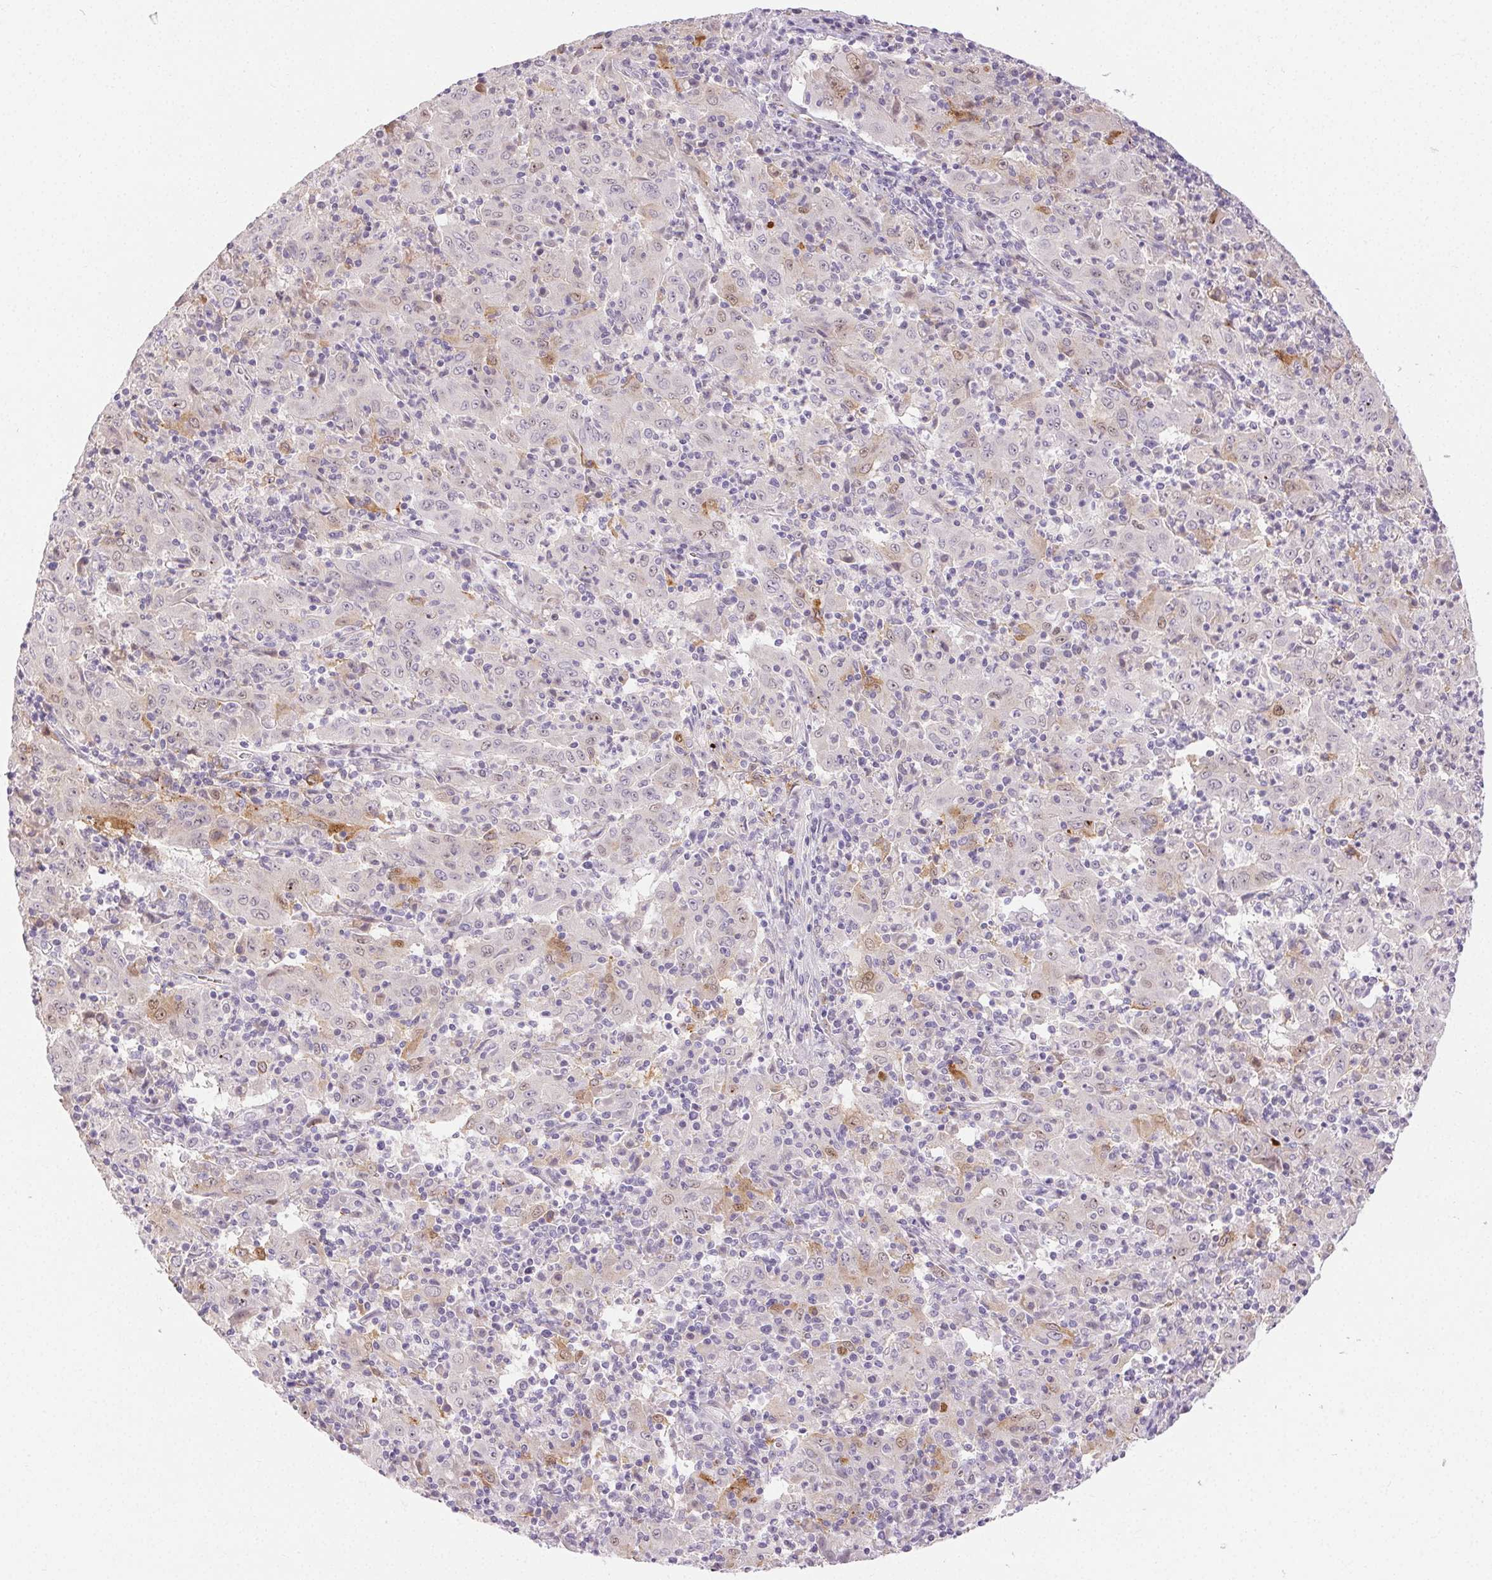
{"staining": {"intensity": "weak", "quantity": "<25%", "location": "cytoplasmic/membranous"}, "tissue": "pancreatic cancer", "cell_type": "Tumor cells", "image_type": "cancer", "snomed": [{"axis": "morphology", "description": "Adenocarcinoma, NOS"}, {"axis": "topography", "description": "Pancreas"}], "caption": "Adenocarcinoma (pancreatic) was stained to show a protein in brown. There is no significant positivity in tumor cells.", "gene": "RPGRIP1", "patient": {"sex": "male", "age": 63}}